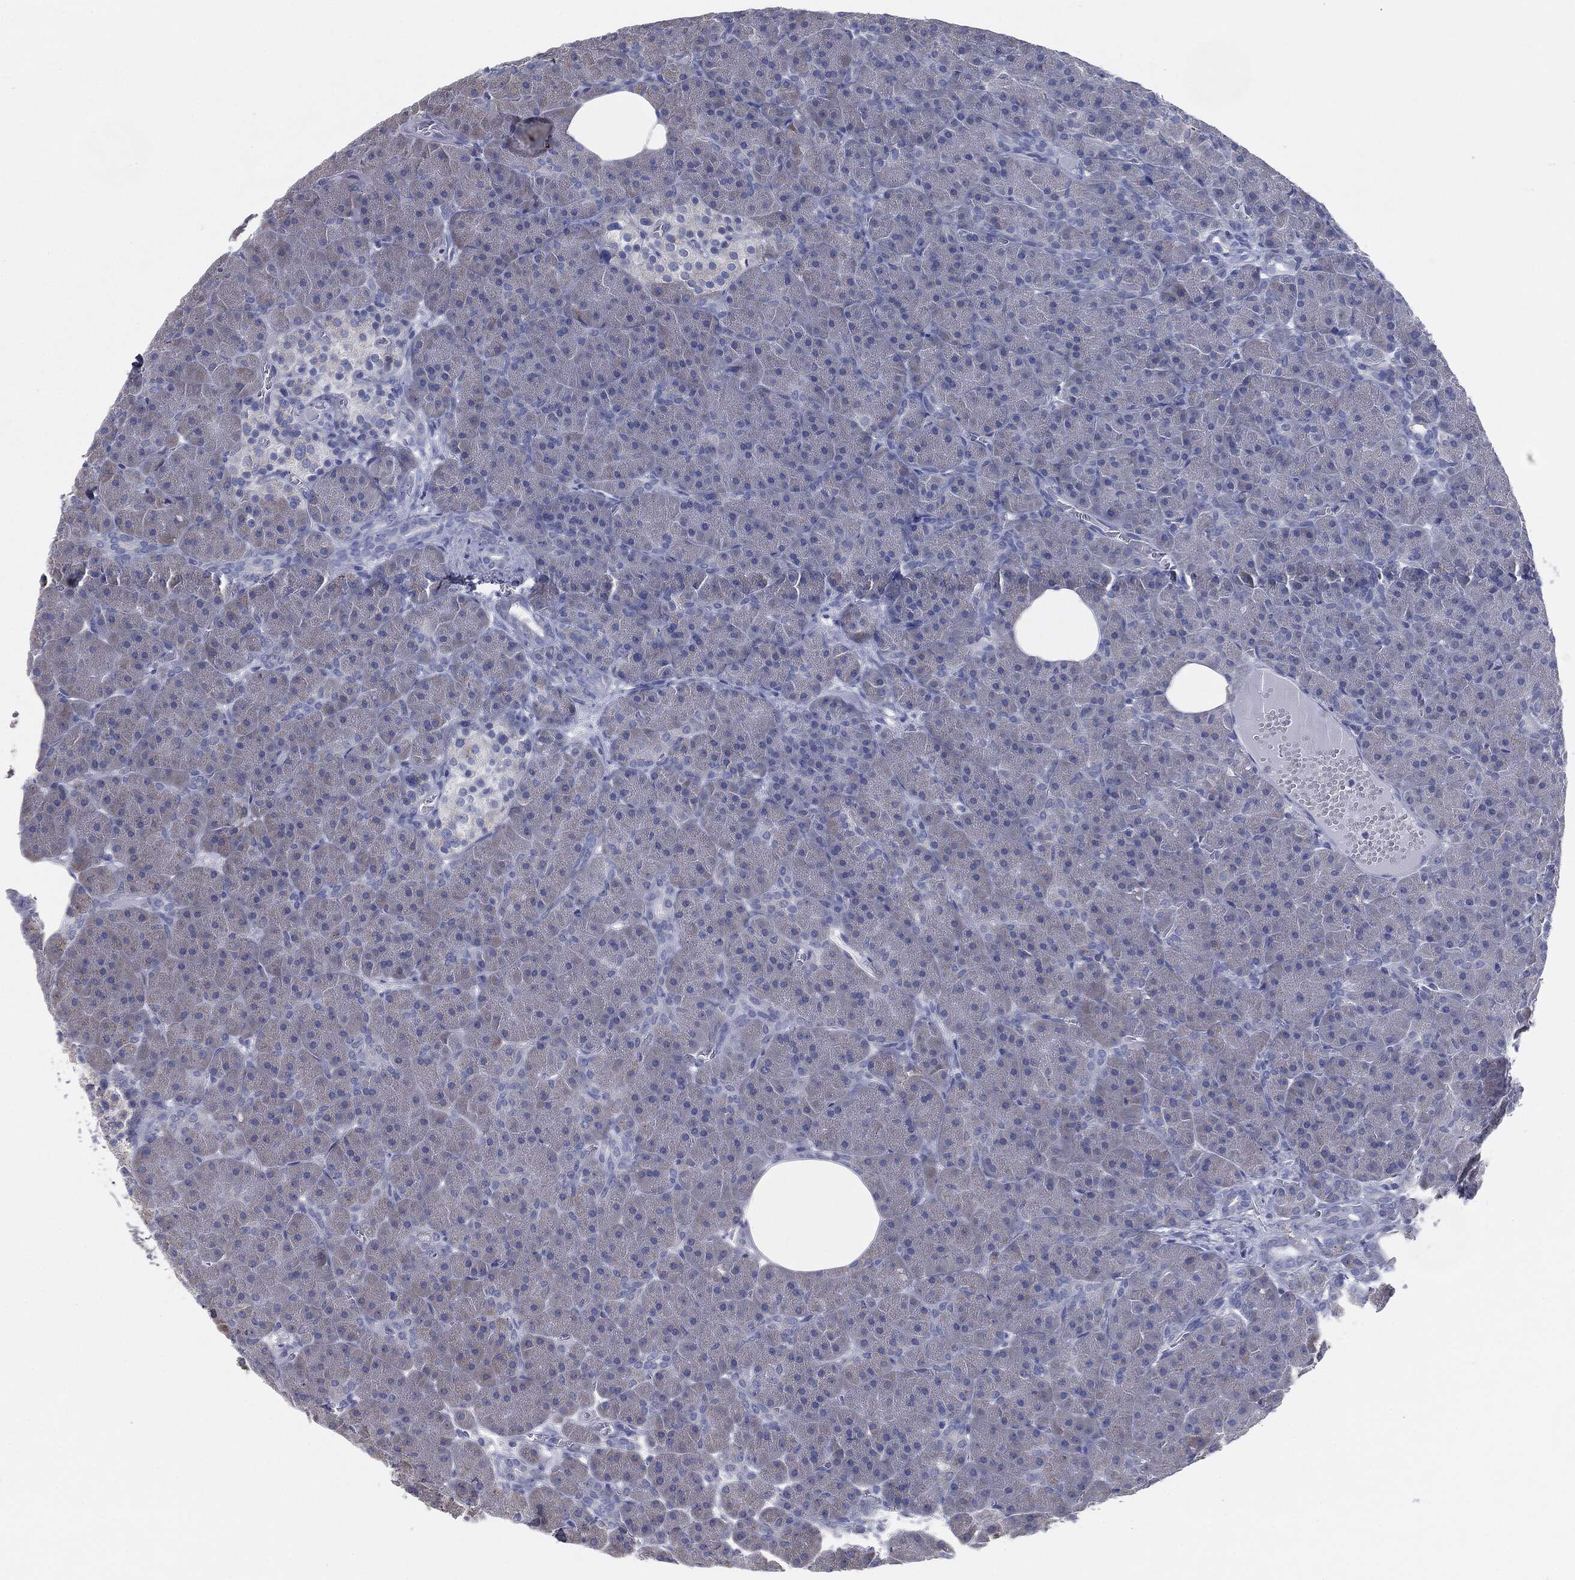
{"staining": {"intensity": "weak", "quantity": "<25%", "location": "cytoplasmic/membranous"}, "tissue": "pancreas", "cell_type": "Exocrine glandular cells", "image_type": "normal", "snomed": [{"axis": "morphology", "description": "Normal tissue, NOS"}, {"axis": "topography", "description": "Pancreas"}], "caption": "Immunohistochemistry photomicrograph of unremarkable pancreas: pancreas stained with DAB (3,3'-diaminobenzidine) demonstrates no significant protein staining in exocrine glandular cells. Nuclei are stained in blue.", "gene": "CAV3", "patient": {"sex": "male", "age": 61}}